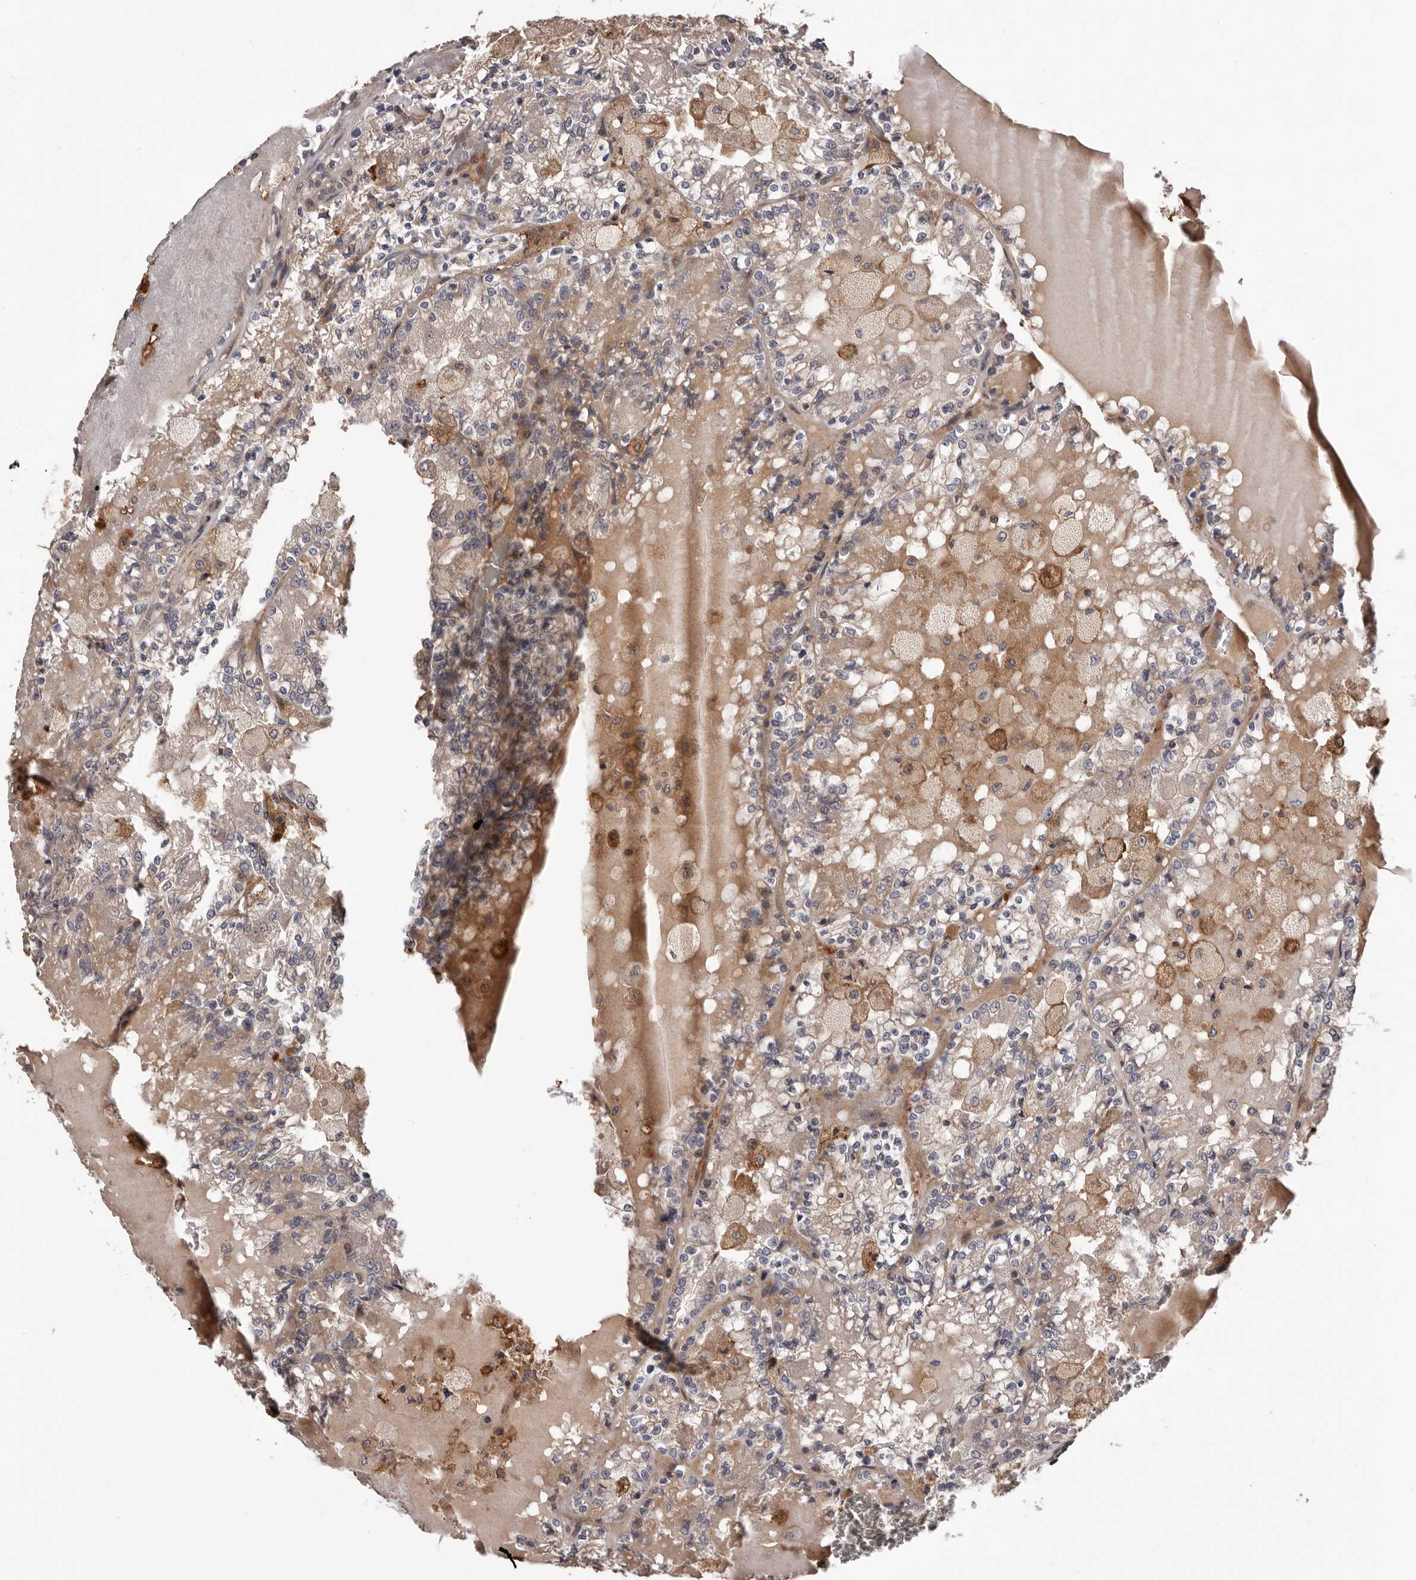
{"staining": {"intensity": "weak", "quantity": "25%-75%", "location": "cytoplasmic/membranous"}, "tissue": "renal cancer", "cell_type": "Tumor cells", "image_type": "cancer", "snomed": [{"axis": "morphology", "description": "Adenocarcinoma, NOS"}, {"axis": "topography", "description": "Kidney"}], "caption": "A brown stain highlights weak cytoplasmic/membranous expression of a protein in renal cancer (adenocarcinoma) tumor cells.", "gene": "ADAMTS2", "patient": {"sex": "female", "age": 56}}